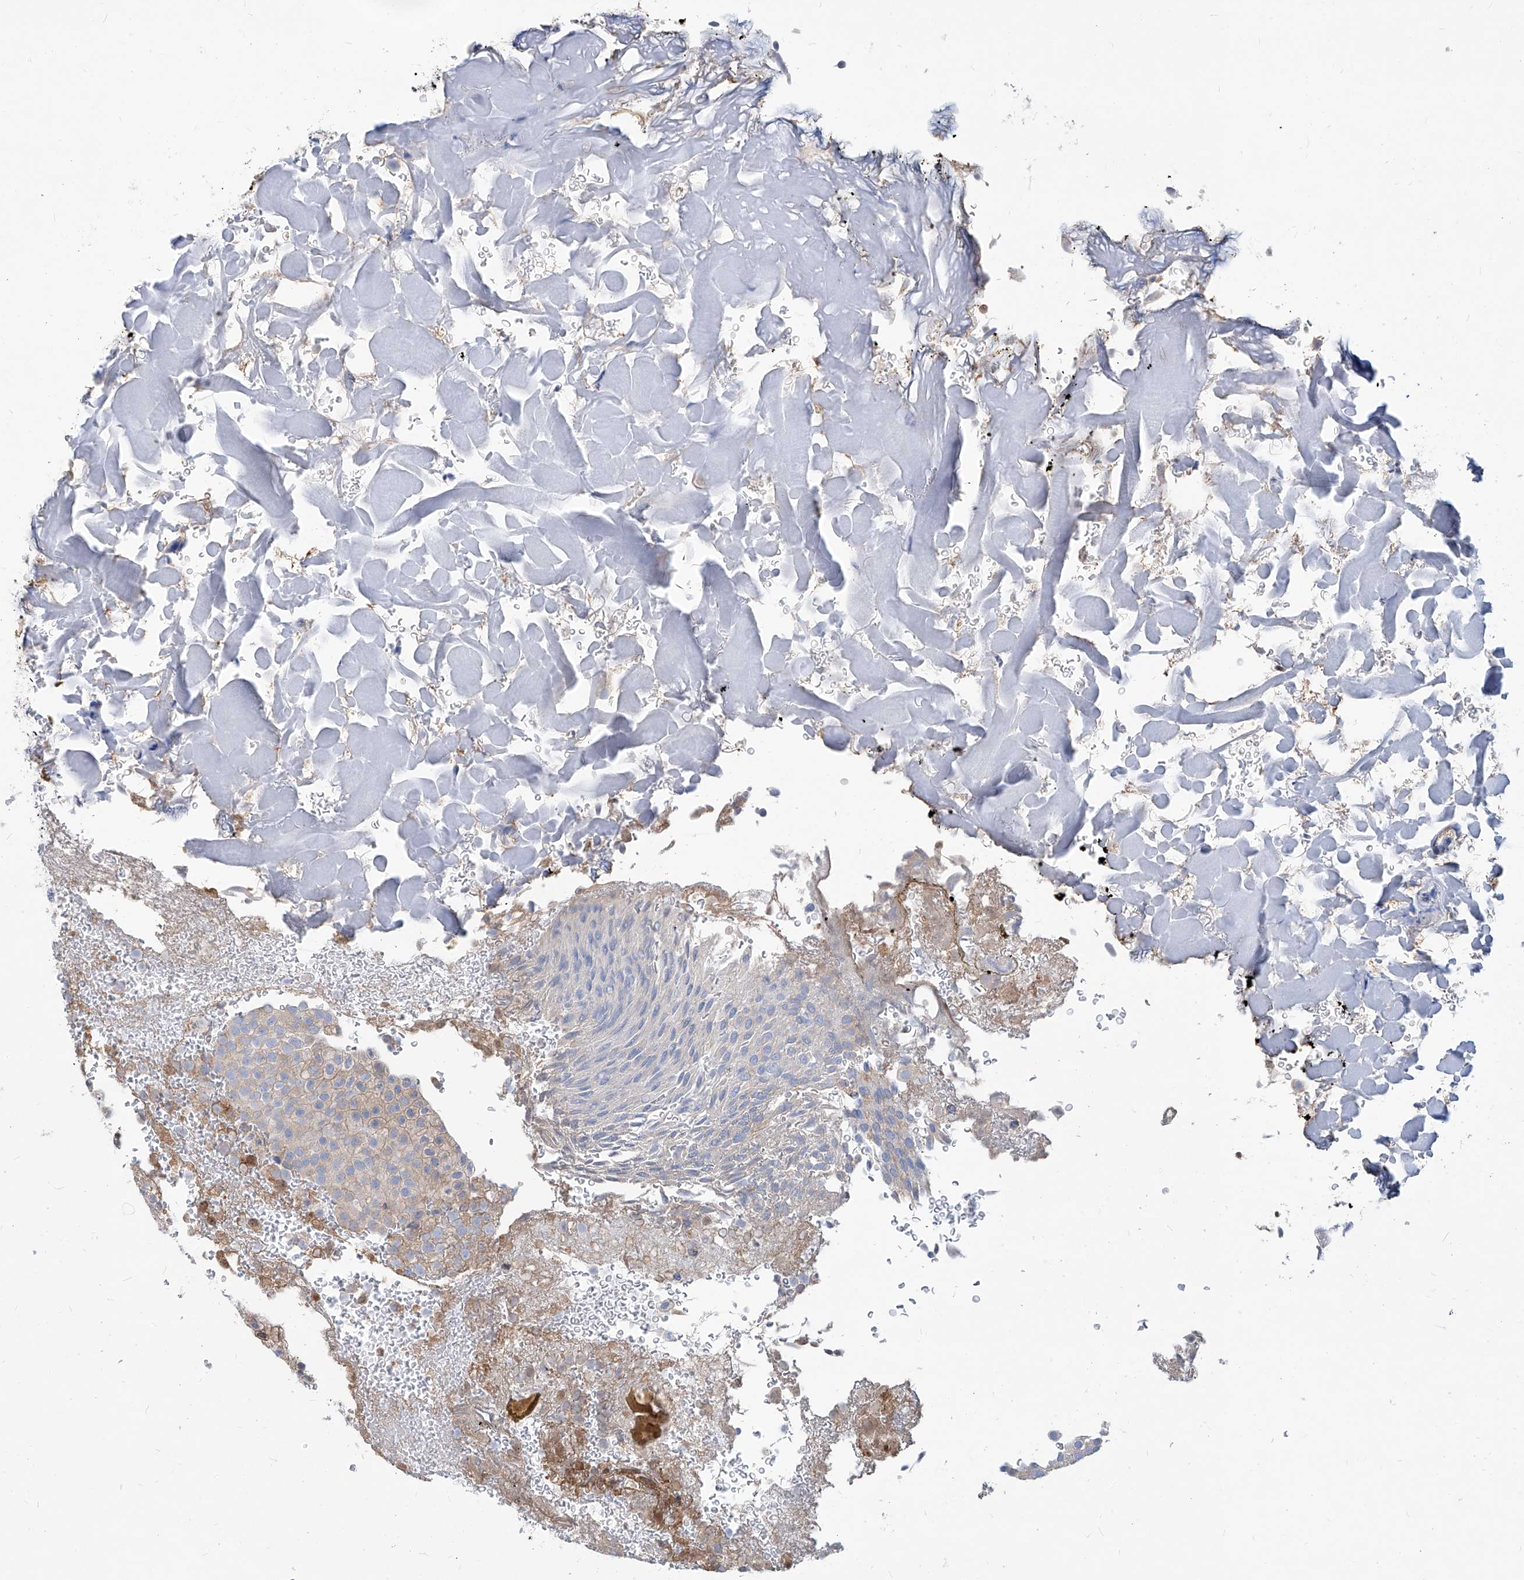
{"staining": {"intensity": "weak", "quantity": "<25%", "location": "cytoplasmic/membranous"}, "tissue": "urothelial cancer", "cell_type": "Tumor cells", "image_type": "cancer", "snomed": [{"axis": "morphology", "description": "Urothelial carcinoma, Low grade"}, {"axis": "topography", "description": "Urinary bladder"}], "caption": "The histopathology image exhibits no significant expression in tumor cells of urothelial carcinoma (low-grade). (DAB (3,3'-diaminobenzidine) IHC visualized using brightfield microscopy, high magnification).", "gene": "AKAP10", "patient": {"sex": "male", "age": 78}}